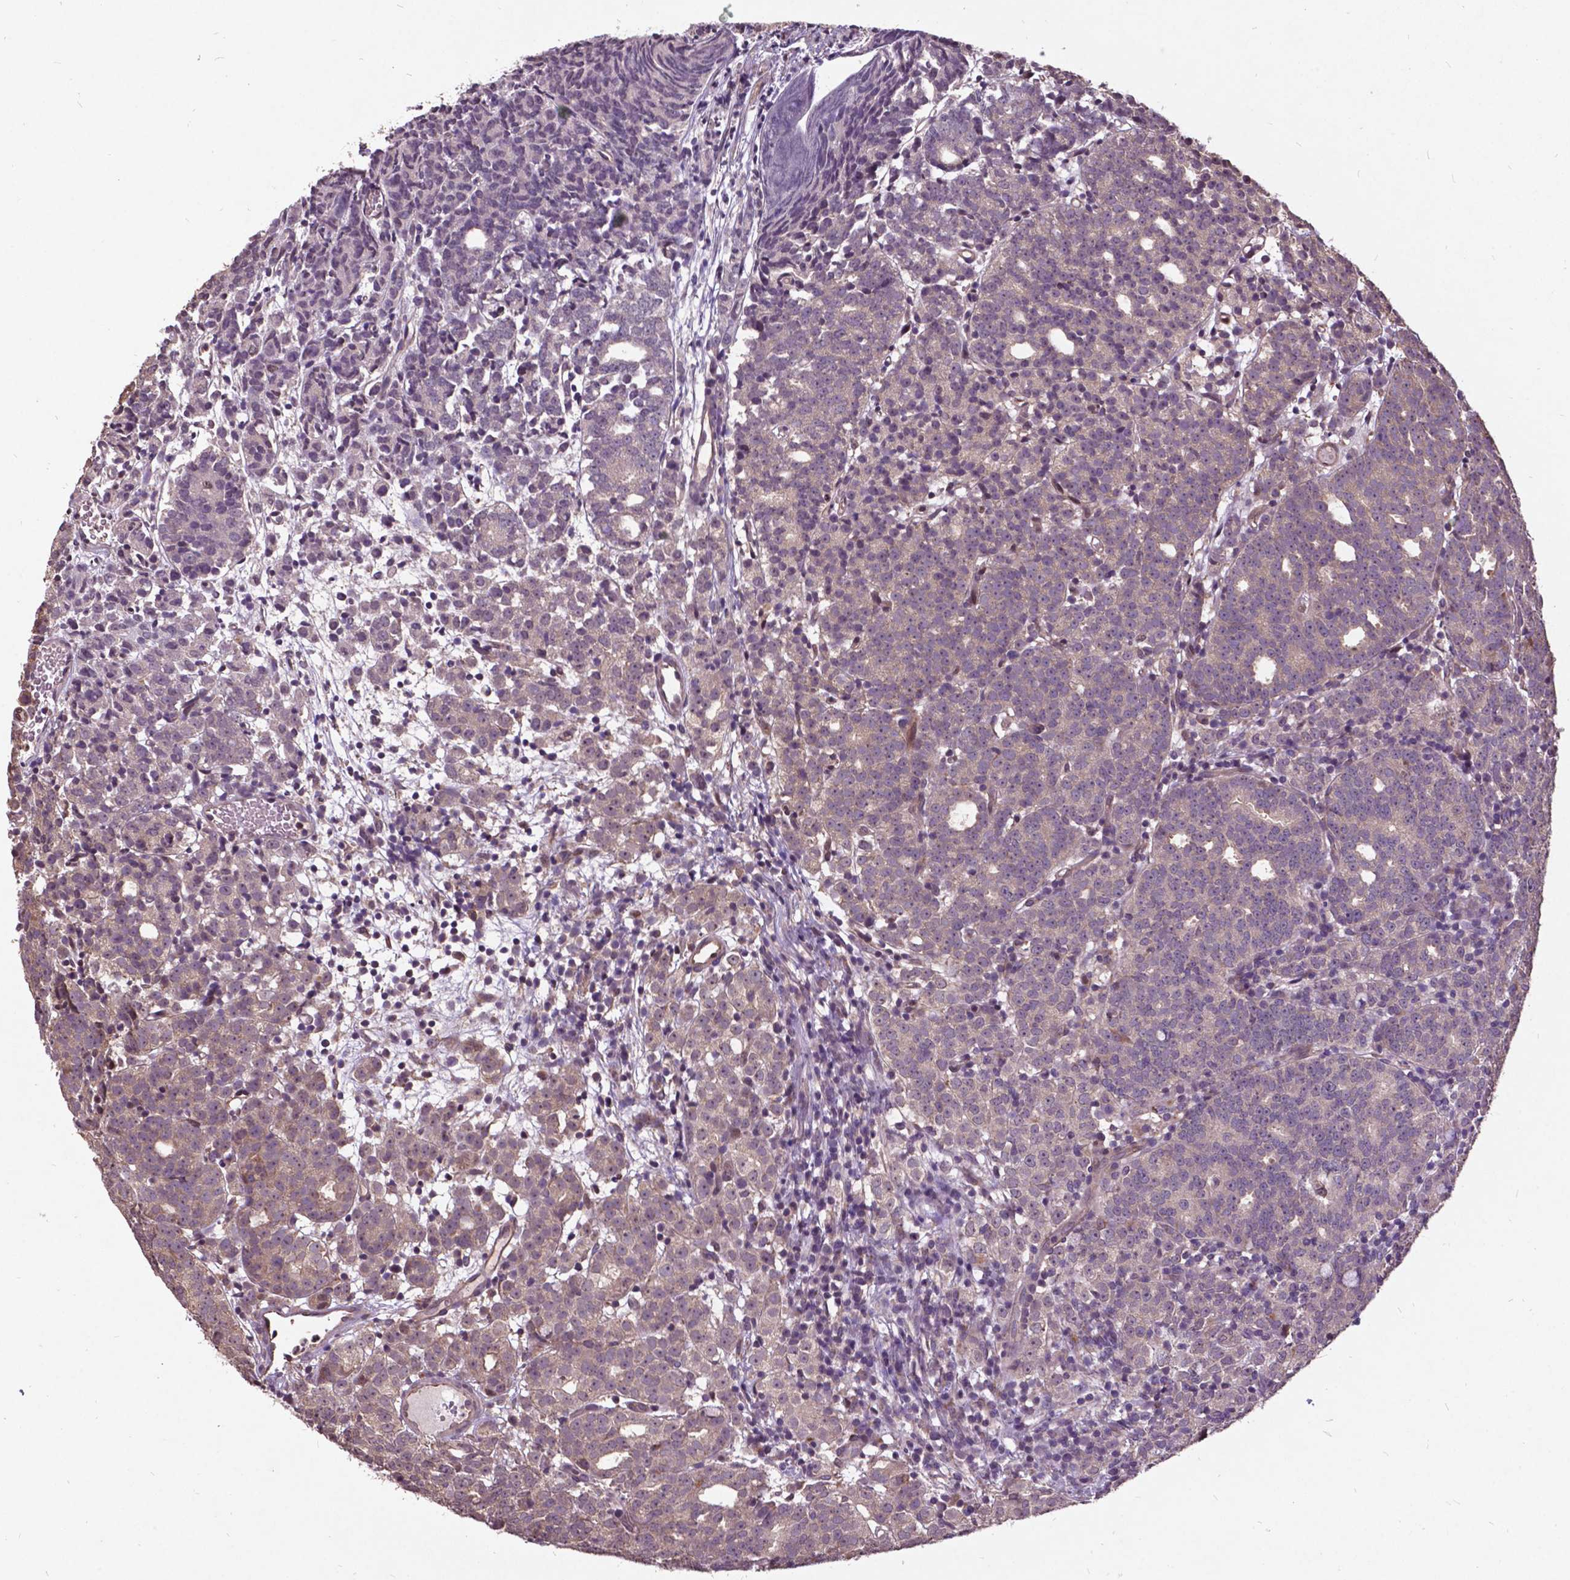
{"staining": {"intensity": "negative", "quantity": "none", "location": "none"}, "tissue": "prostate cancer", "cell_type": "Tumor cells", "image_type": "cancer", "snomed": [{"axis": "morphology", "description": "Adenocarcinoma, High grade"}, {"axis": "topography", "description": "Prostate"}], "caption": "High magnification brightfield microscopy of high-grade adenocarcinoma (prostate) stained with DAB (3,3'-diaminobenzidine) (brown) and counterstained with hematoxylin (blue): tumor cells show no significant staining.", "gene": "AP1S3", "patient": {"sex": "male", "age": 53}}